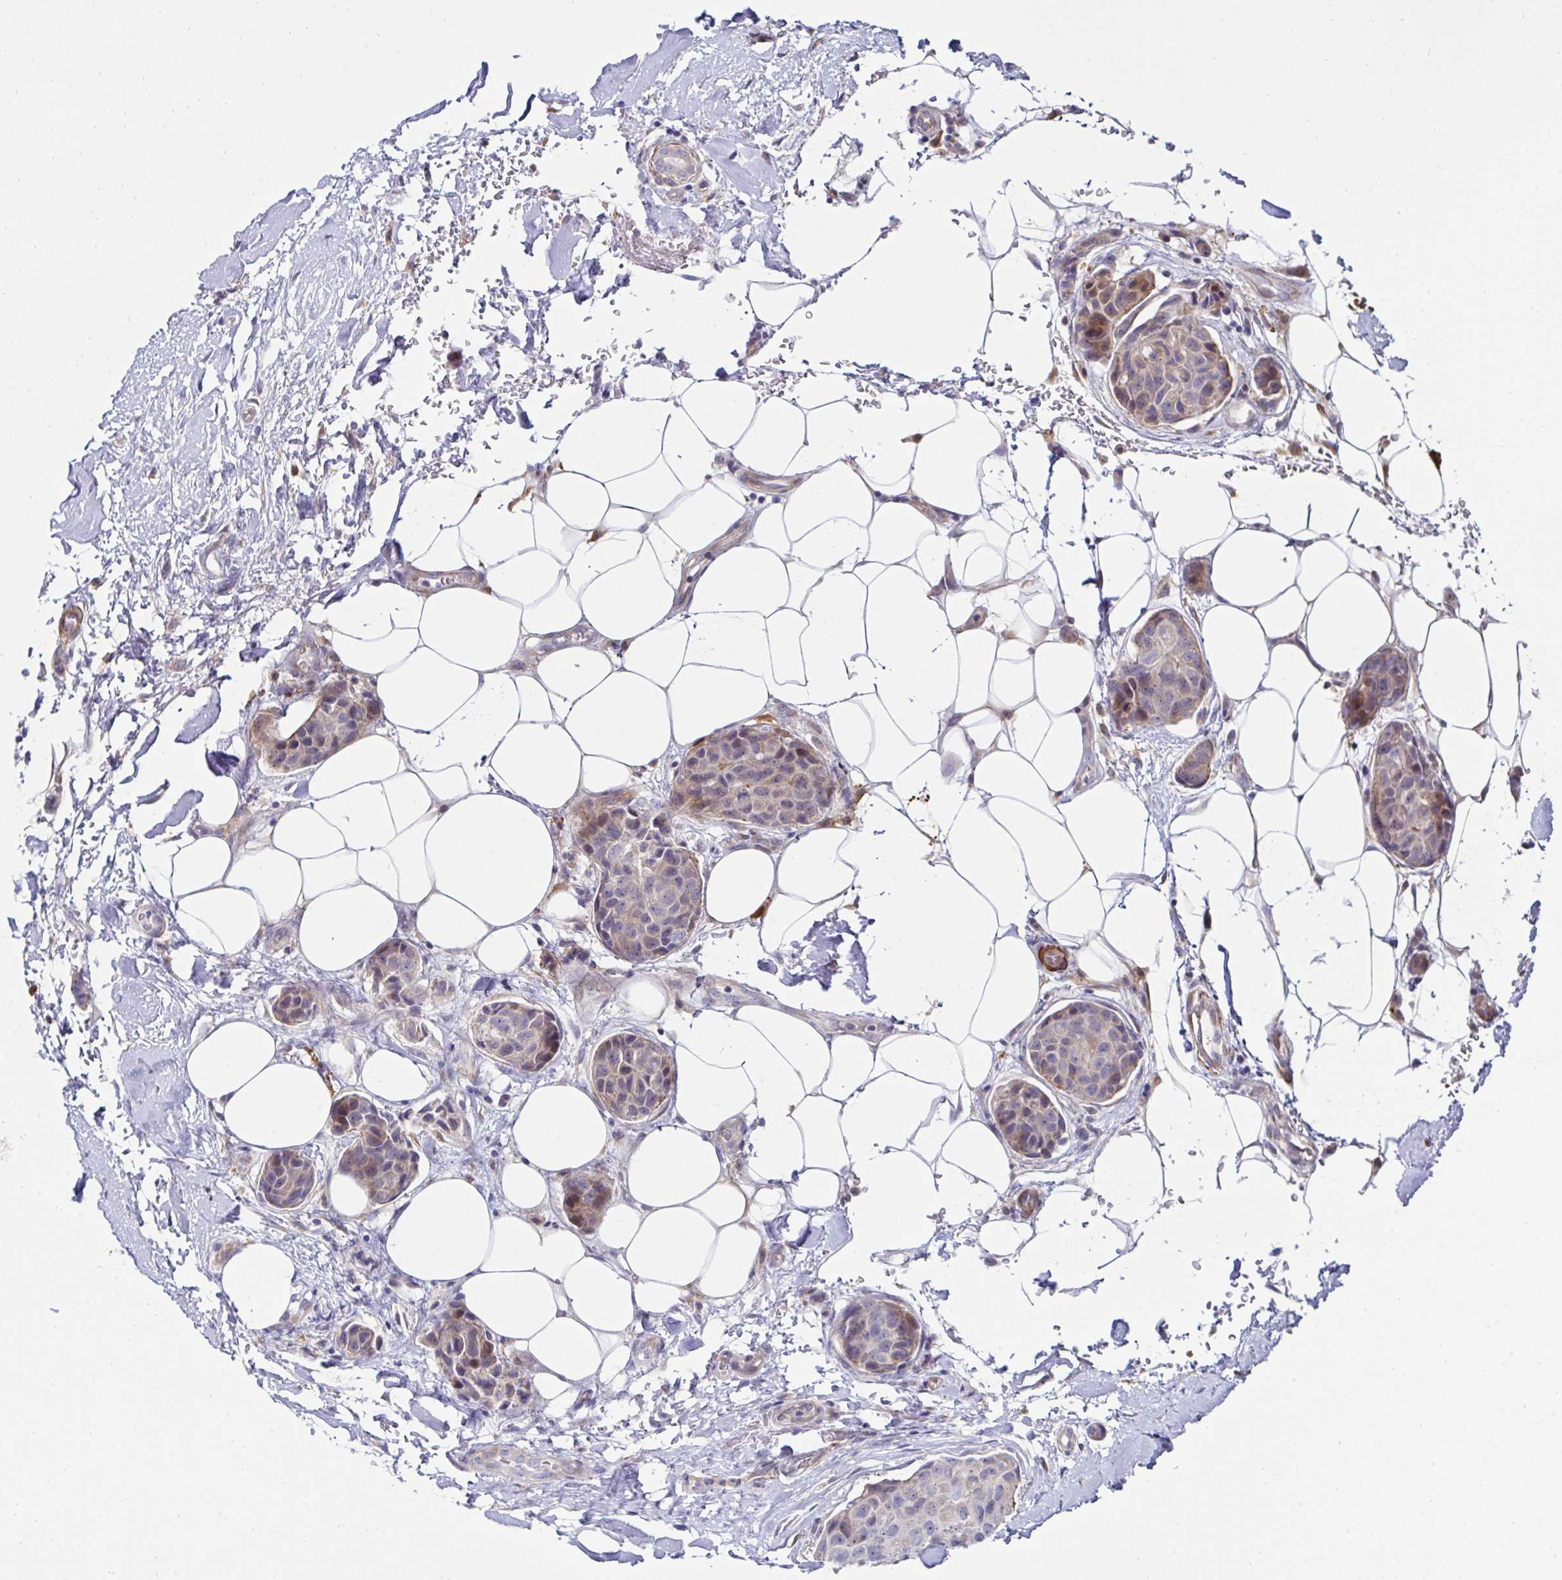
{"staining": {"intensity": "weak", "quantity": ">75%", "location": "cytoplasmic/membranous"}, "tissue": "breast cancer", "cell_type": "Tumor cells", "image_type": "cancer", "snomed": [{"axis": "morphology", "description": "Duct carcinoma"}, {"axis": "topography", "description": "Breast"}, {"axis": "topography", "description": "Lymph node"}], "caption": "Human breast intraductal carcinoma stained with a brown dye demonstrates weak cytoplasmic/membranous positive staining in approximately >75% of tumor cells.", "gene": "FBXL13", "patient": {"sex": "female", "age": 80}}